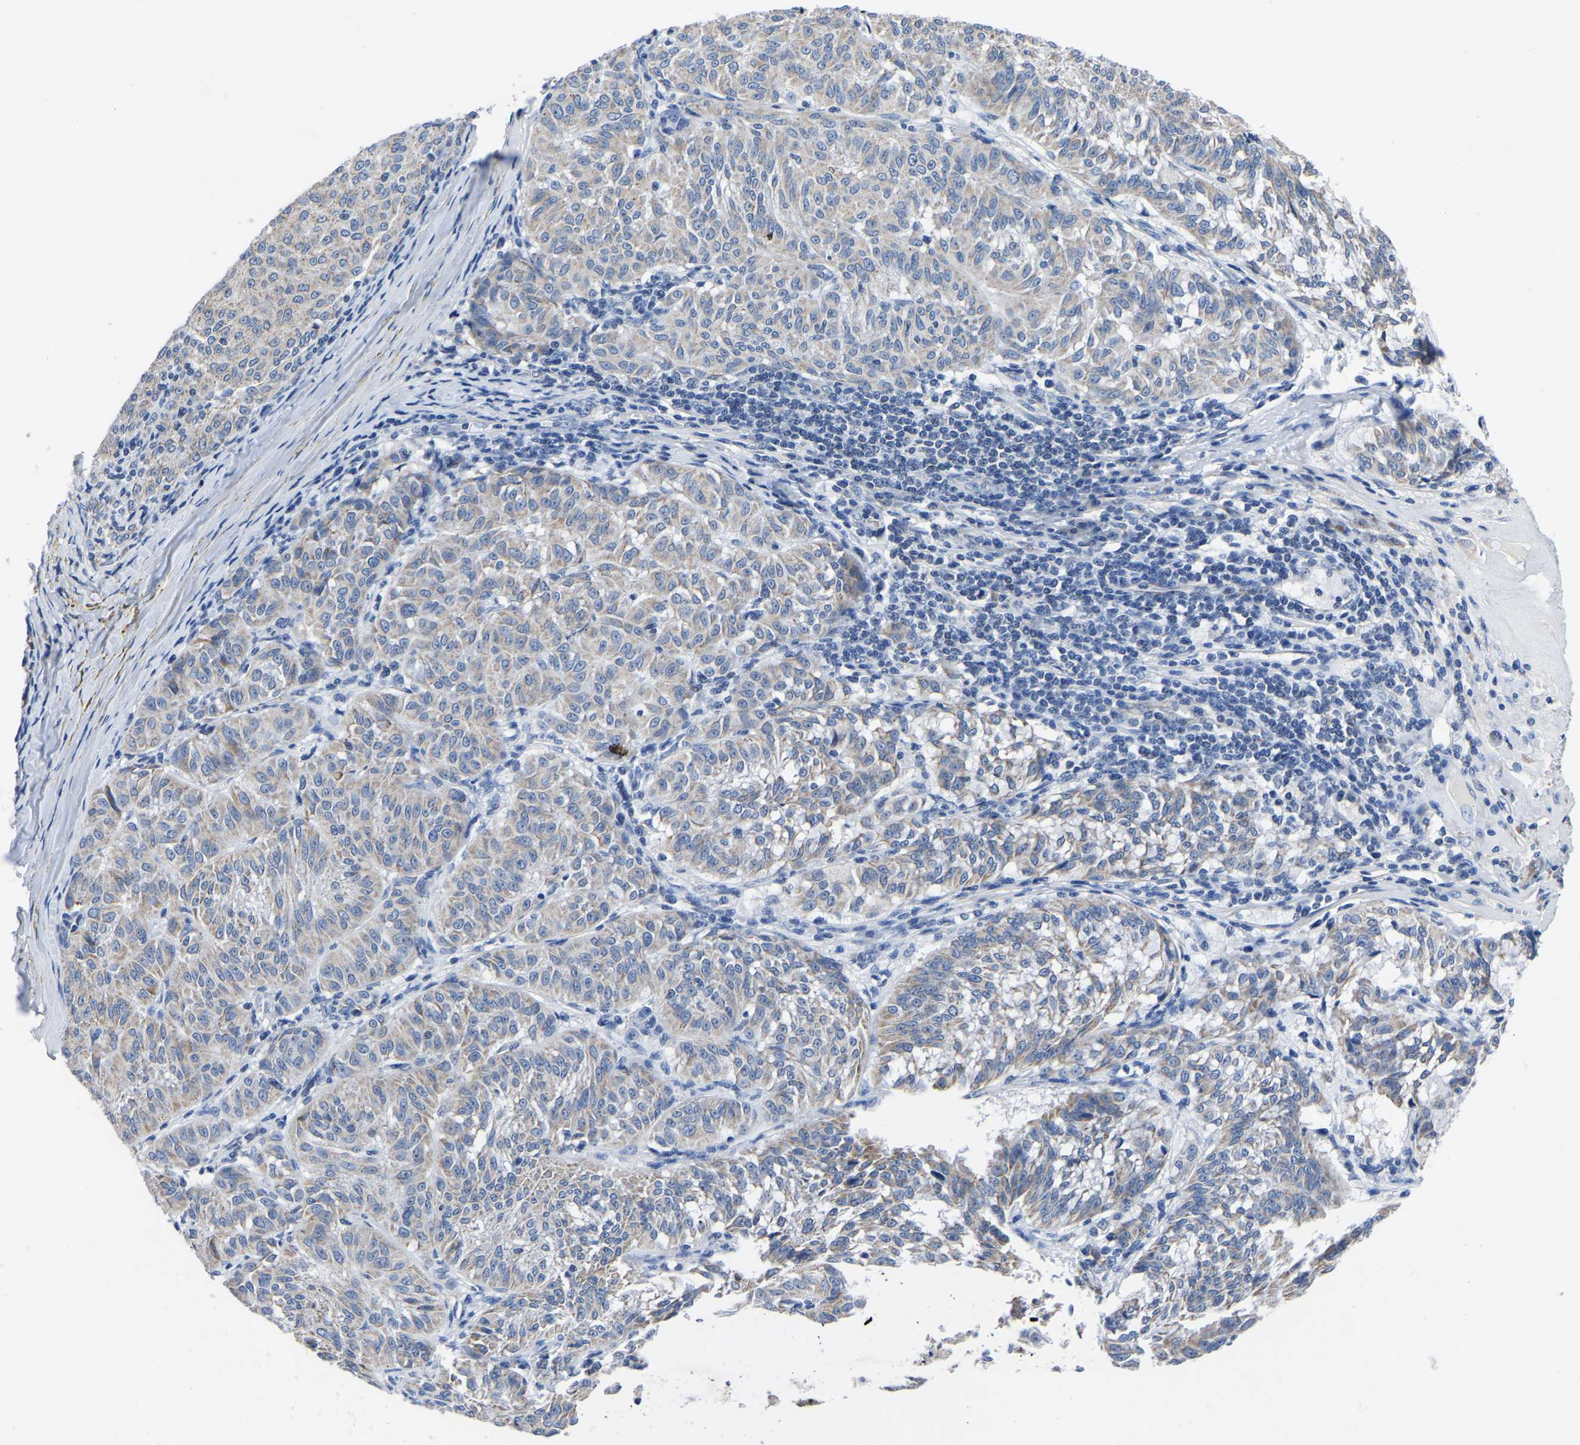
{"staining": {"intensity": "negative", "quantity": "none", "location": "none"}, "tissue": "melanoma", "cell_type": "Tumor cells", "image_type": "cancer", "snomed": [{"axis": "morphology", "description": "Malignant melanoma, NOS"}, {"axis": "topography", "description": "Skin"}], "caption": "Immunohistochemistry image of malignant melanoma stained for a protein (brown), which exhibits no positivity in tumor cells.", "gene": "FGD5", "patient": {"sex": "female", "age": 72}}